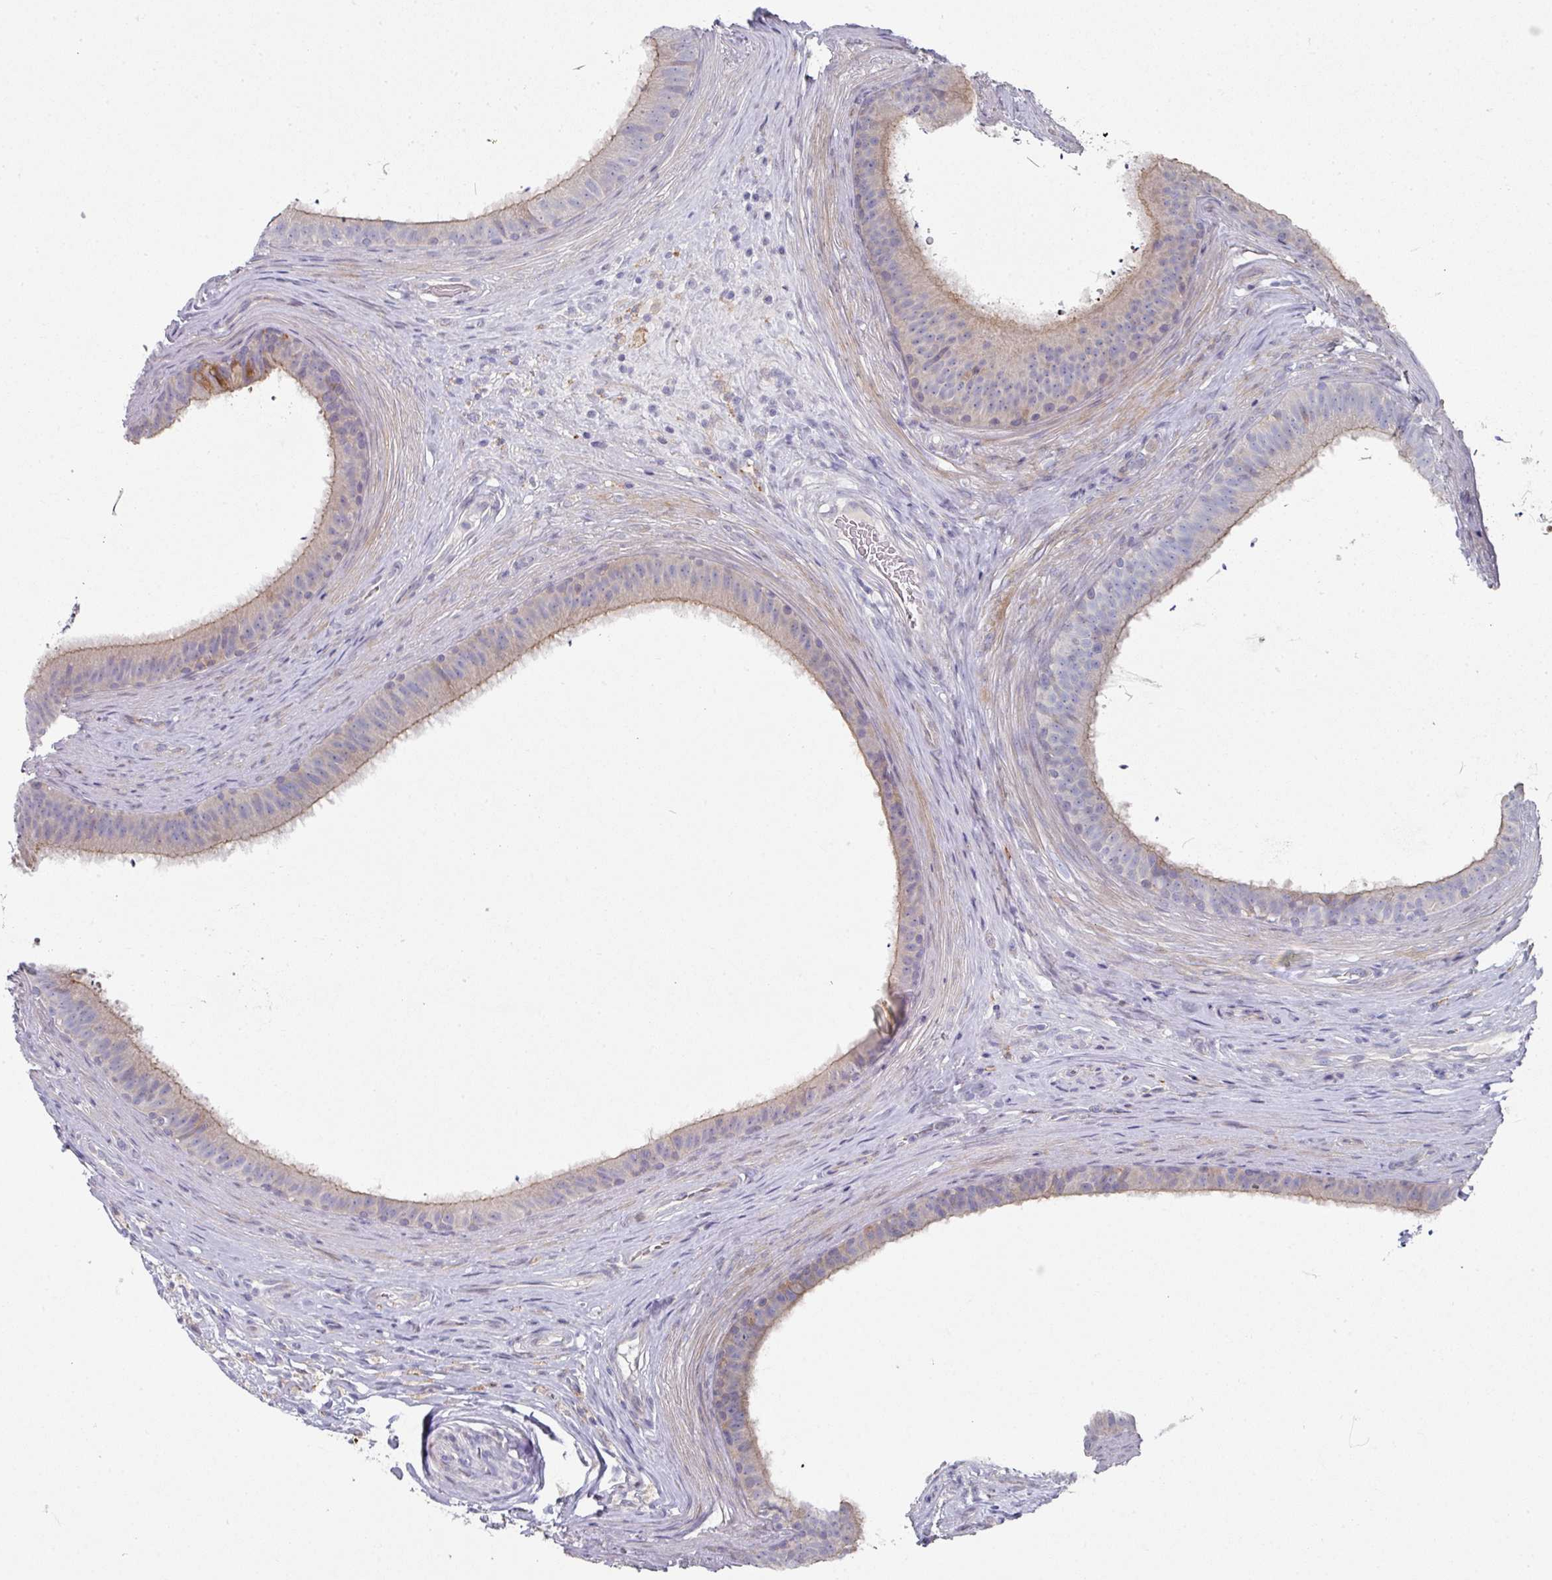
{"staining": {"intensity": "moderate", "quantity": "25%-75%", "location": "cytoplasmic/membranous"}, "tissue": "epididymis", "cell_type": "Glandular cells", "image_type": "normal", "snomed": [{"axis": "morphology", "description": "Normal tissue, NOS"}, {"axis": "topography", "description": "Testis"}, {"axis": "topography", "description": "Epididymis"}], "caption": "The photomicrograph exhibits staining of benign epididymis, revealing moderate cytoplasmic/membranous protein staining (brown color) within glandular cells. (Stains: DAB in brown, nuclei in blue, Microscopy: brightfield microscopy at high magnification).", "gene": "WSB2", "patient": {"sex": "male", "age": 41}}